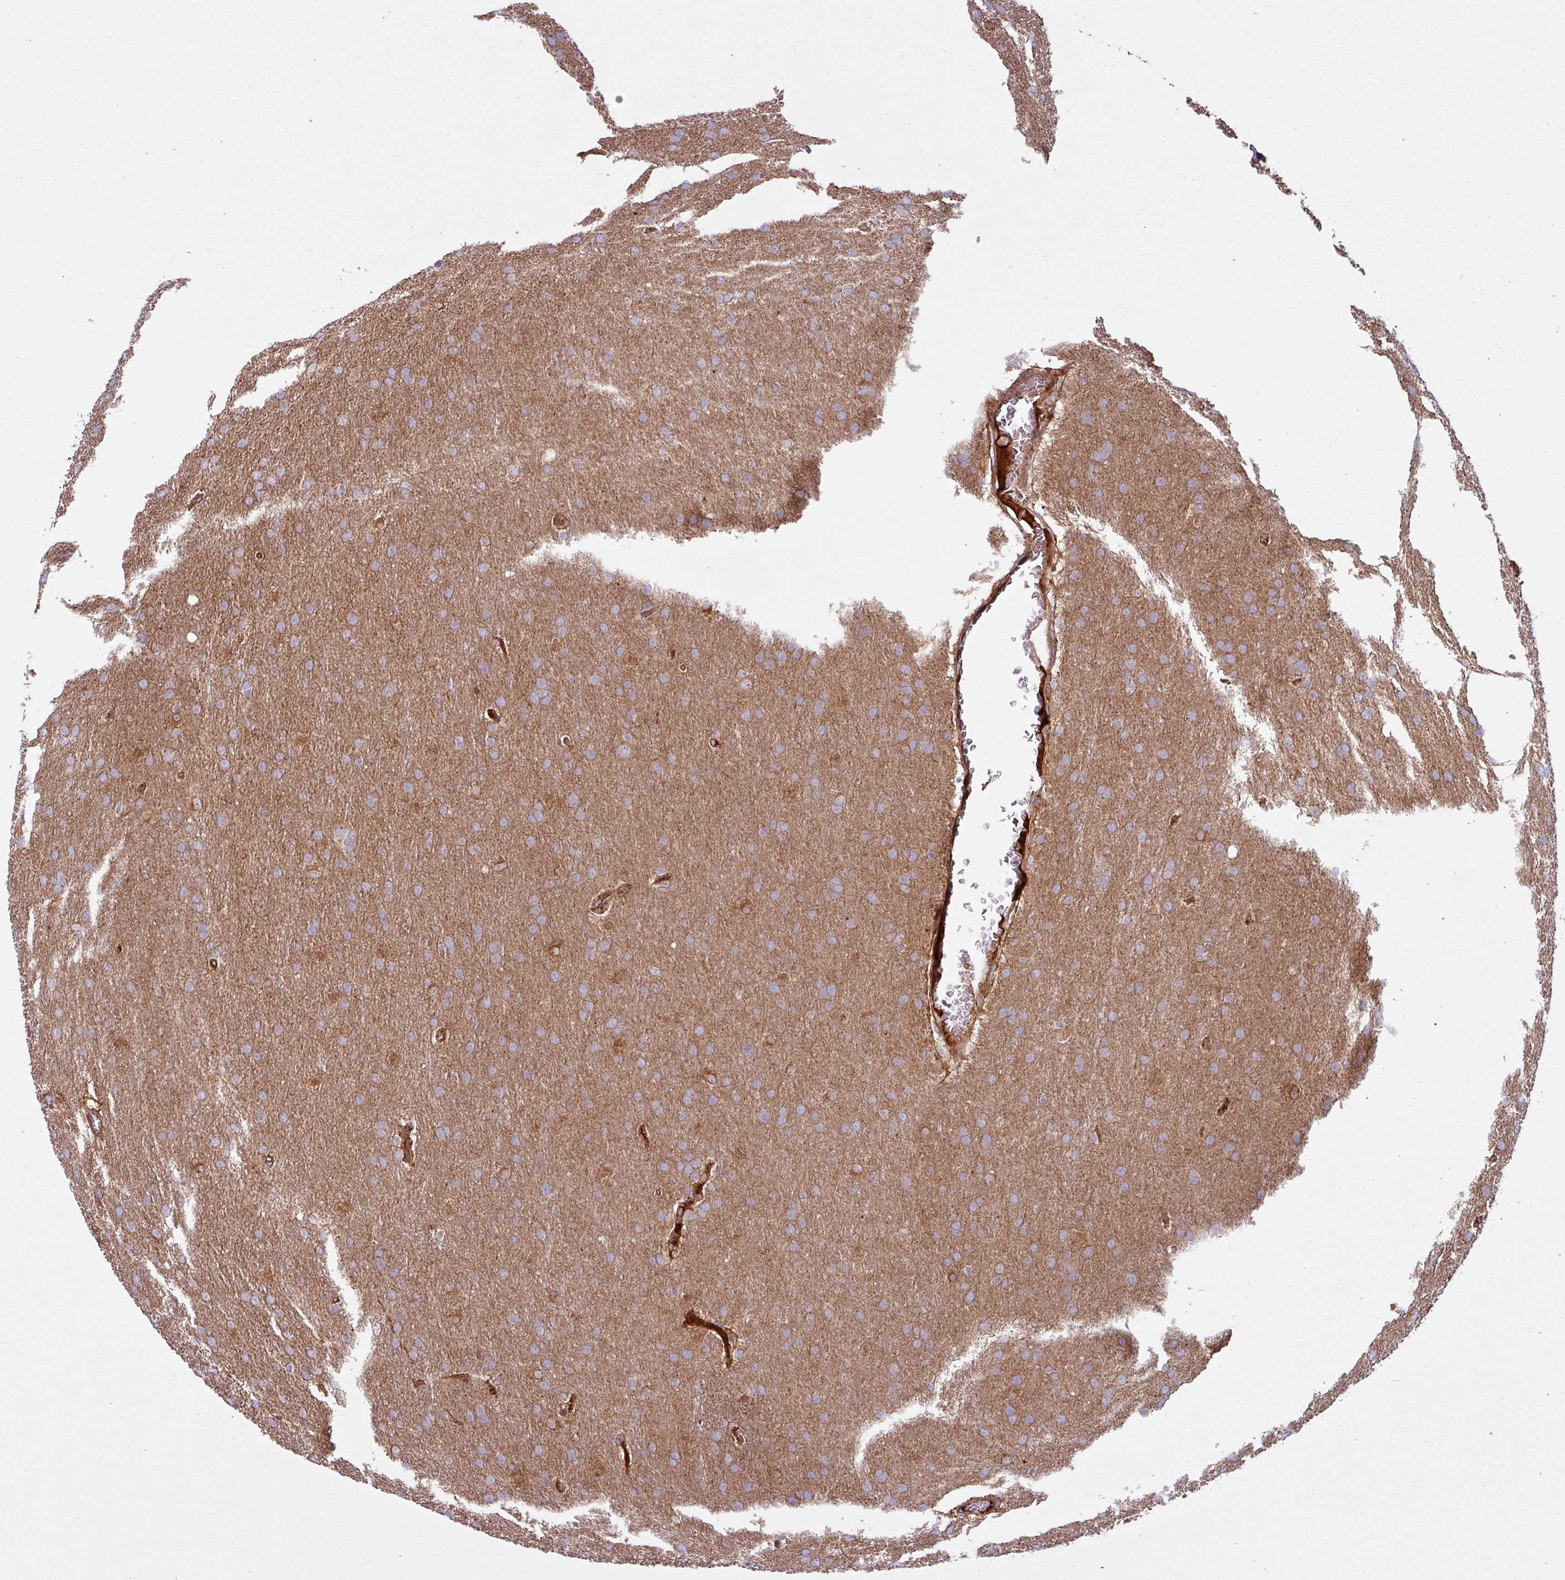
{"staining": {"intensity": "moderate", "quantity": ">75%", "location": "cytoplasmic/membranous"}, "tissue": "glioma", "cell_type": "Tumor cells", "image_type": "cancer", "snomed": [{"axis": "morphology", "description": "Glioma, malignant, Low grade"}, {"axis": "topography", "description": "Brain"}], "caption": "Protein staining reveals moderate cytoplasmic/membranous positivity in about >75% of tumor cells in glioma.", "gene": "SNRNP25", "patient": {"sex": "female", "age": 32}}